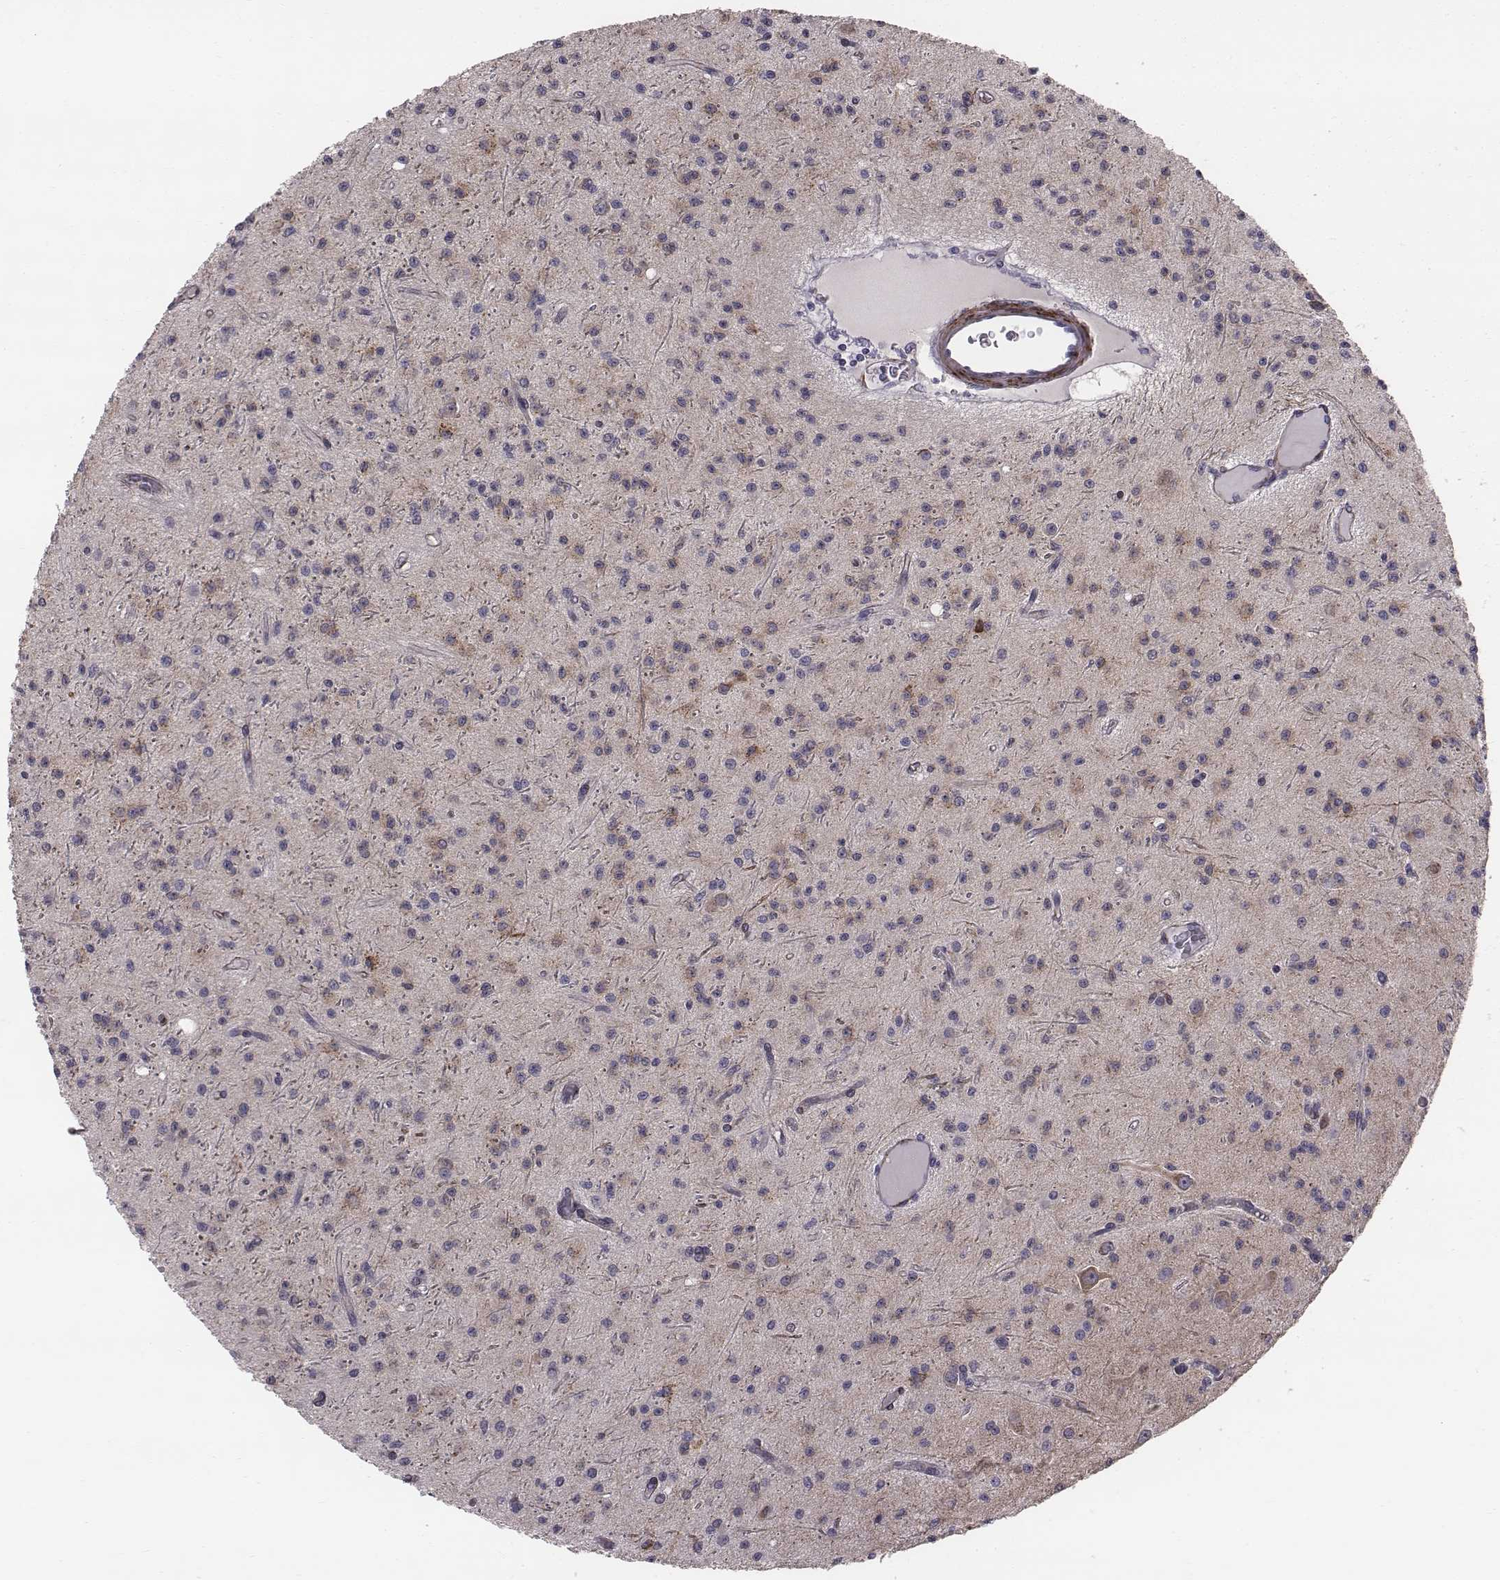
{"staining": {"intensity": "negative", "quantity": "none", "location": "none"}, "tissue": "glioma", "cell_type": "Tumor cells", "image_type": "cancer", "snomed": [{"axis": "morphology", "description": "Glioma, malignant, Low grade"}, {"axis": "topography", "description": "Brain"}], "caption": "Immunohistochemistry (IHC) photomicrograph of neoplastic tissue: glioma stained with DAB (3,3'-diaminobenzidine) demonstrates no significant protein positivity in tumor cells. The staining was performed using DAB to visualize the protein expression in brown, while the nuclei were stained in blue with hematoxylin (Magnification: 20x).", "gene": "PRKCZ", "patient": {"sex": "male", "age": 27}}